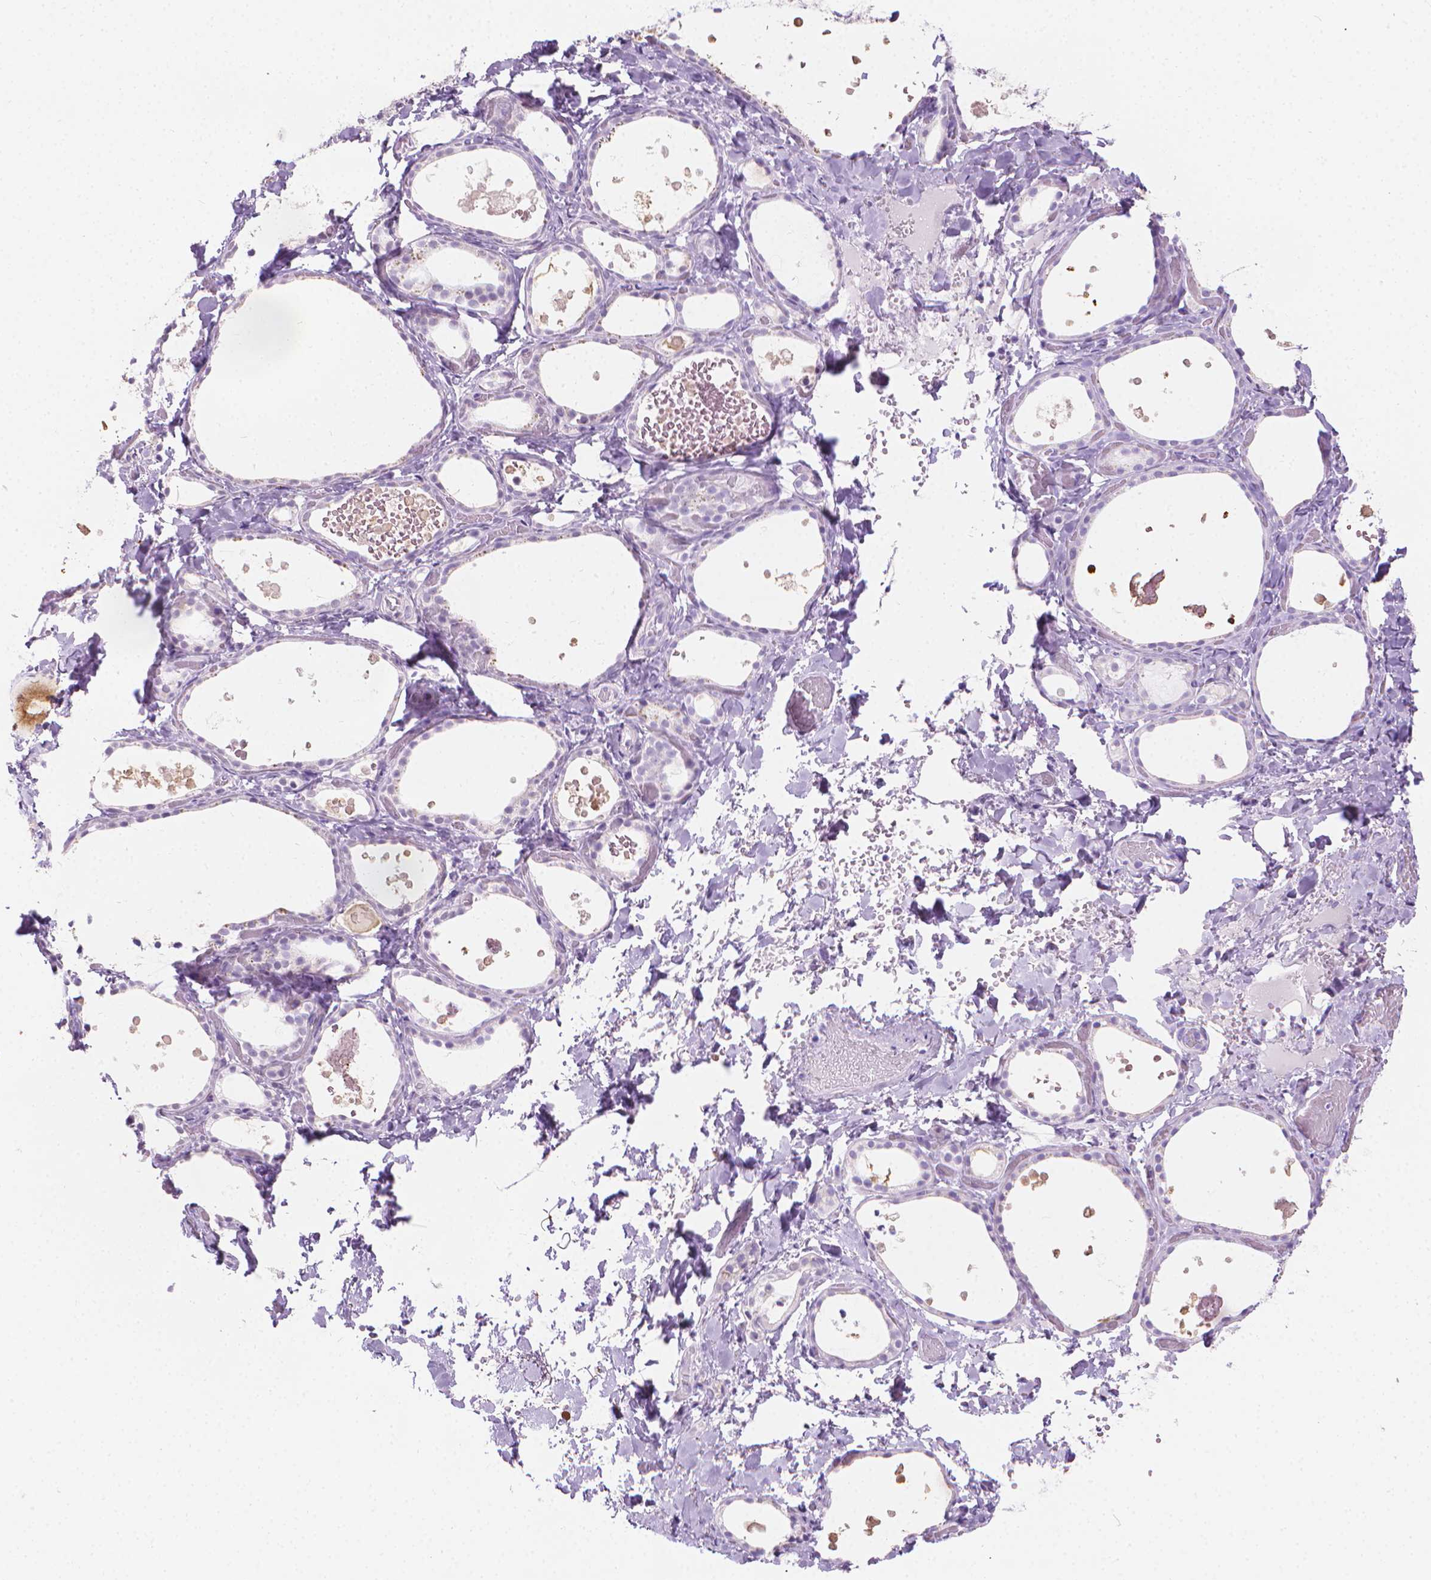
{"staining": {"intensity": "negative", "quantity": "none", "location": "none"}, "tissue": "thyroid gland", "cell_type": "Glandular cells", "image_type": "normal", "snomed": [{"axis": "morphology", "description": "Normal tissue, NOS"}, {"axis": "topography", "description": "Thyroid gland"}], "caption": "Photomicrograph shows no protein expression in glandular cells of unremarkable thyroid gland.", "gene": "CFAP52", "patient": {"sex": "female", "age": 56}}